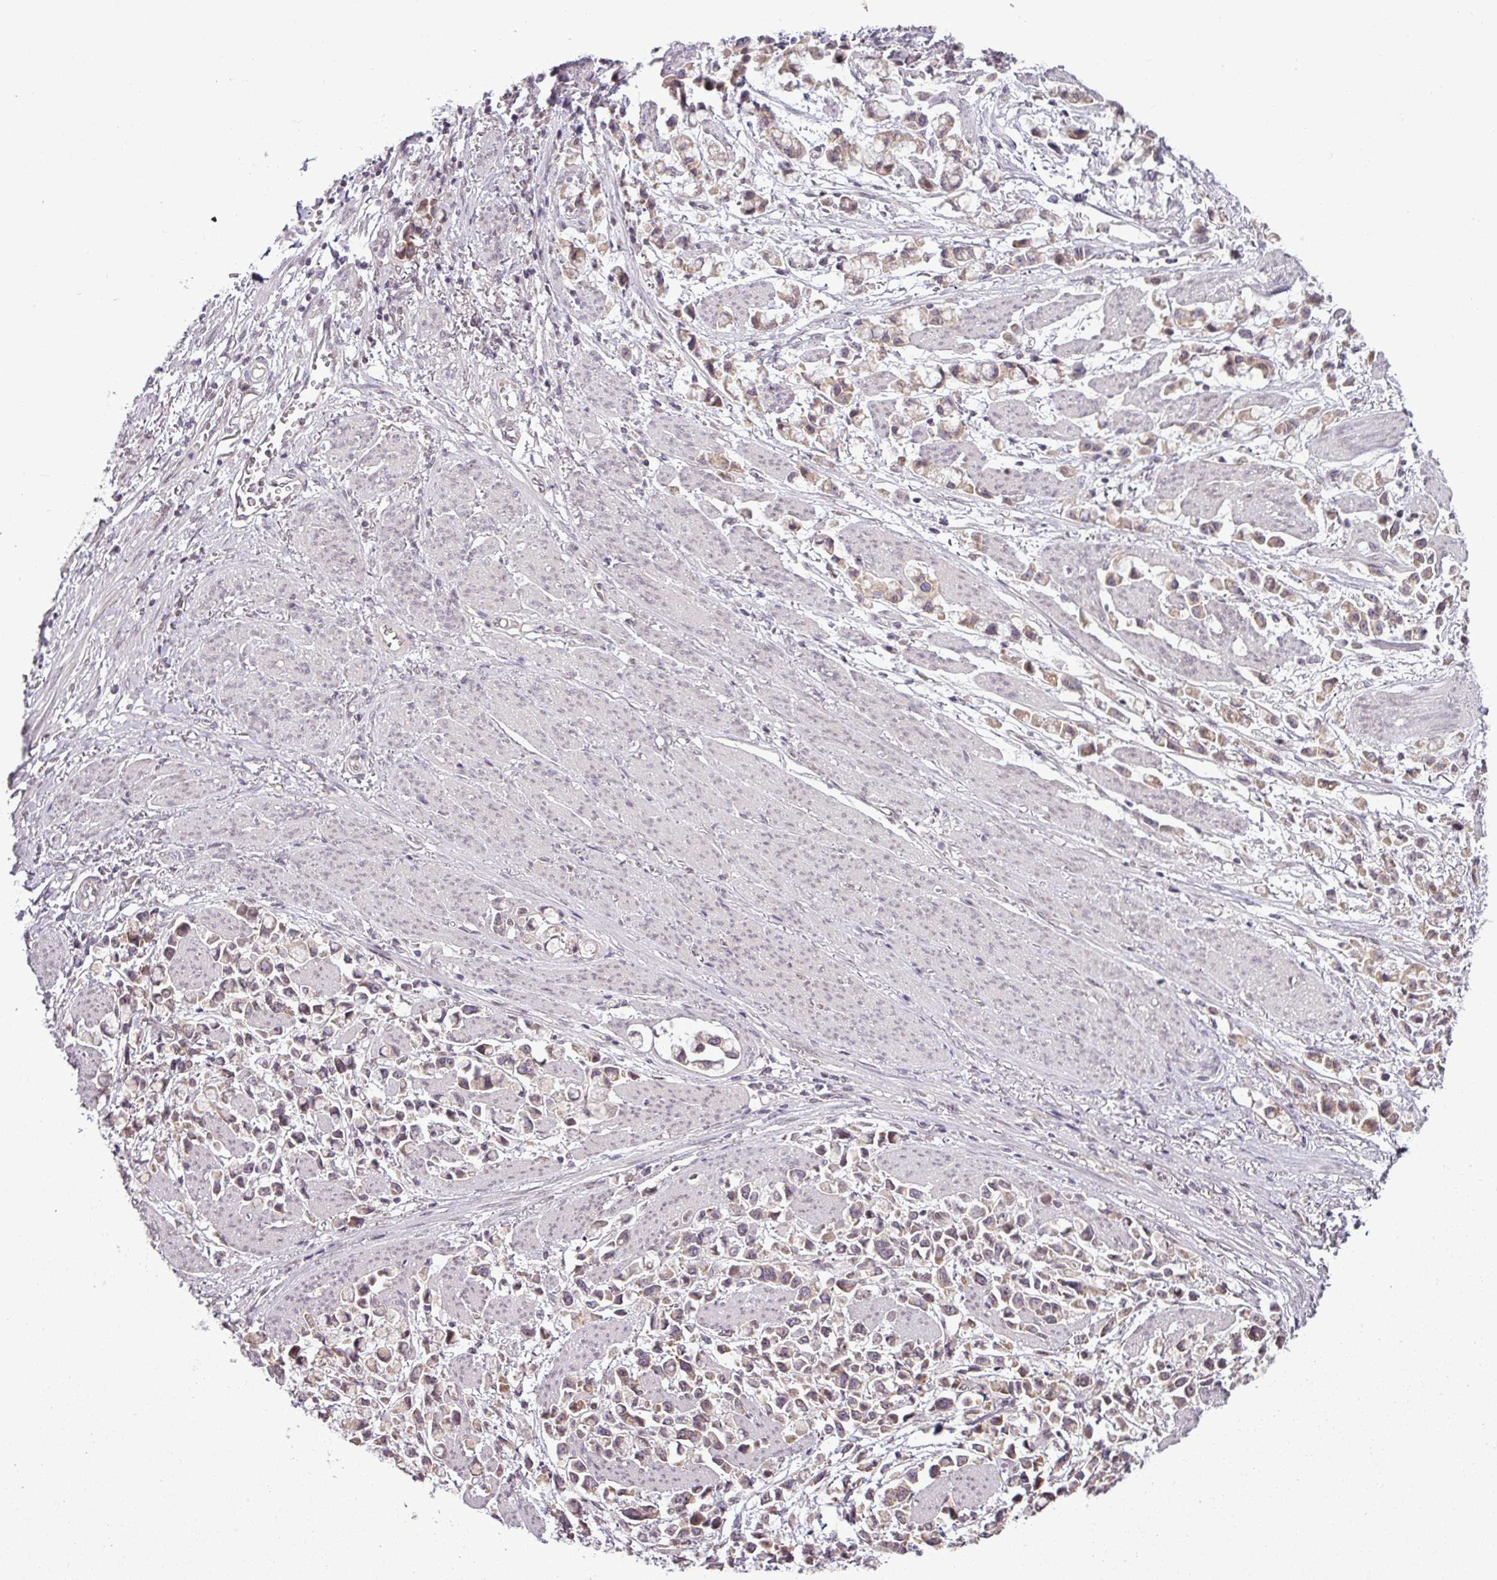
{"staining": {"intensity": "weak", "quantity": "25%-75%", "location": "cytoplasmic/membranous"}, "tissue": "stomach cancer", "cell_type": "Tumor cells", "image_type": "cancer", "snomed": [{"axis": "morphology", "description": "Adenocarcinoma, NOS"}, {"axis": "topography", "description": "Stomach"}], "caption": "The immunohistochemical stain highlights weak cytoplasmic/membranous positivity in tumor cells of adenocarcinoma (stomach) tissue. (Stains: DAB (3,3'-diaminobenzidine) in brown, nuclei in blue, Microscopy: brightfield microscopy at high magnification).", "gene": "GPT2", "patient": {"sex": "female", "age": 81}}